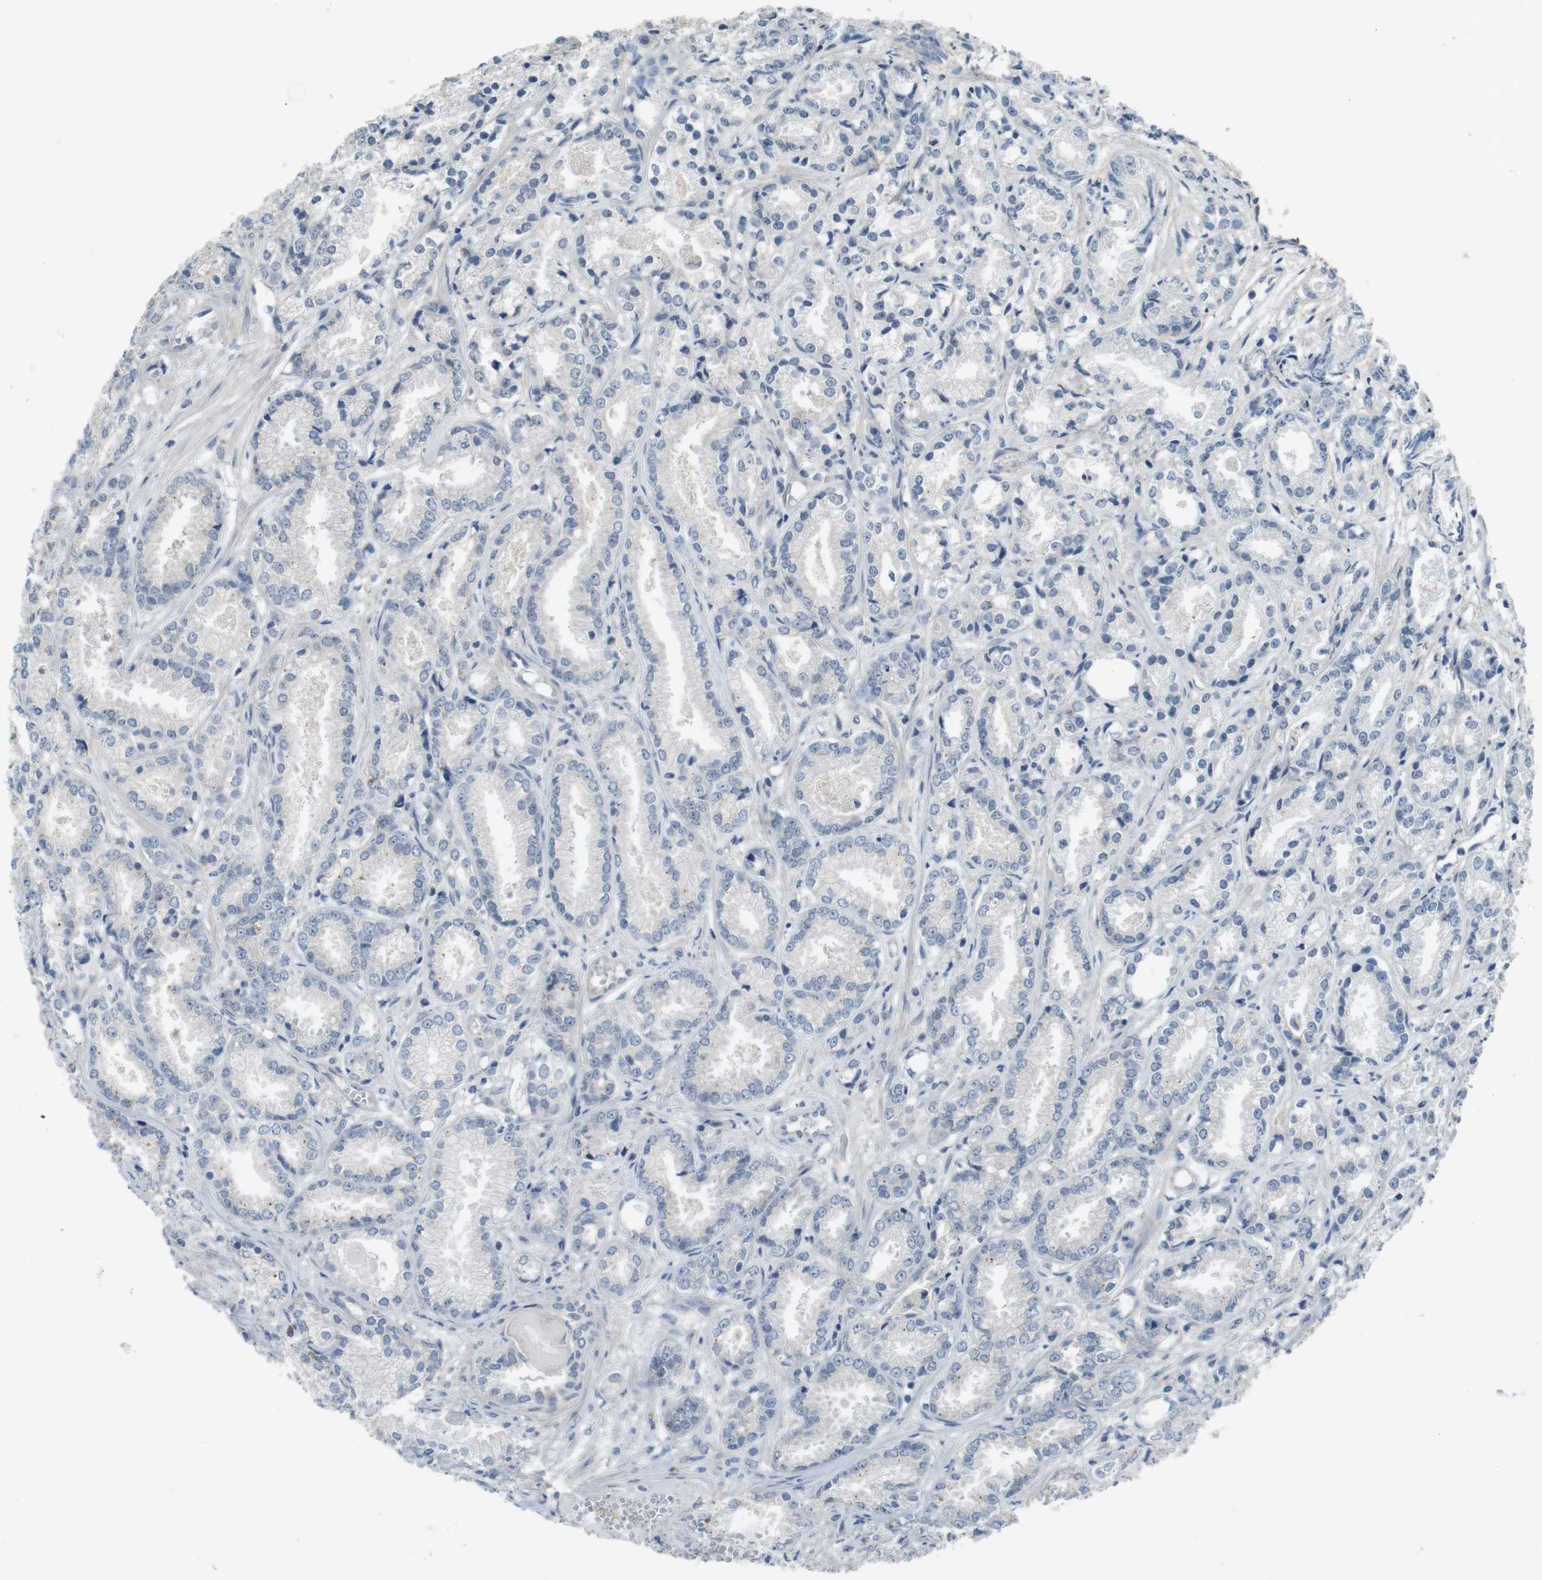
{"staining": {"intensity": "negative", "quantity": "none", "location": "none"}, "tissue": "prostate cancer", "cell_type": "Tumor cells", "image_type": "cancer", "snomed": [{"axis": "morphology", "description": "Adenocarcinoma, Low grade"}, {"axis": "topography", "description": "Prostate"}], "caption": "Tumor cells show no significant staining in adenocarcinoma (low-grade) (prostate). The staining is performed using DAB (3,3'-diaminobenzidine) brown chromogen with nuclei counter-stained in using hematoxylin.", "gene": "ENTPD7", "patient": {"sex": "male", "age": 72}}